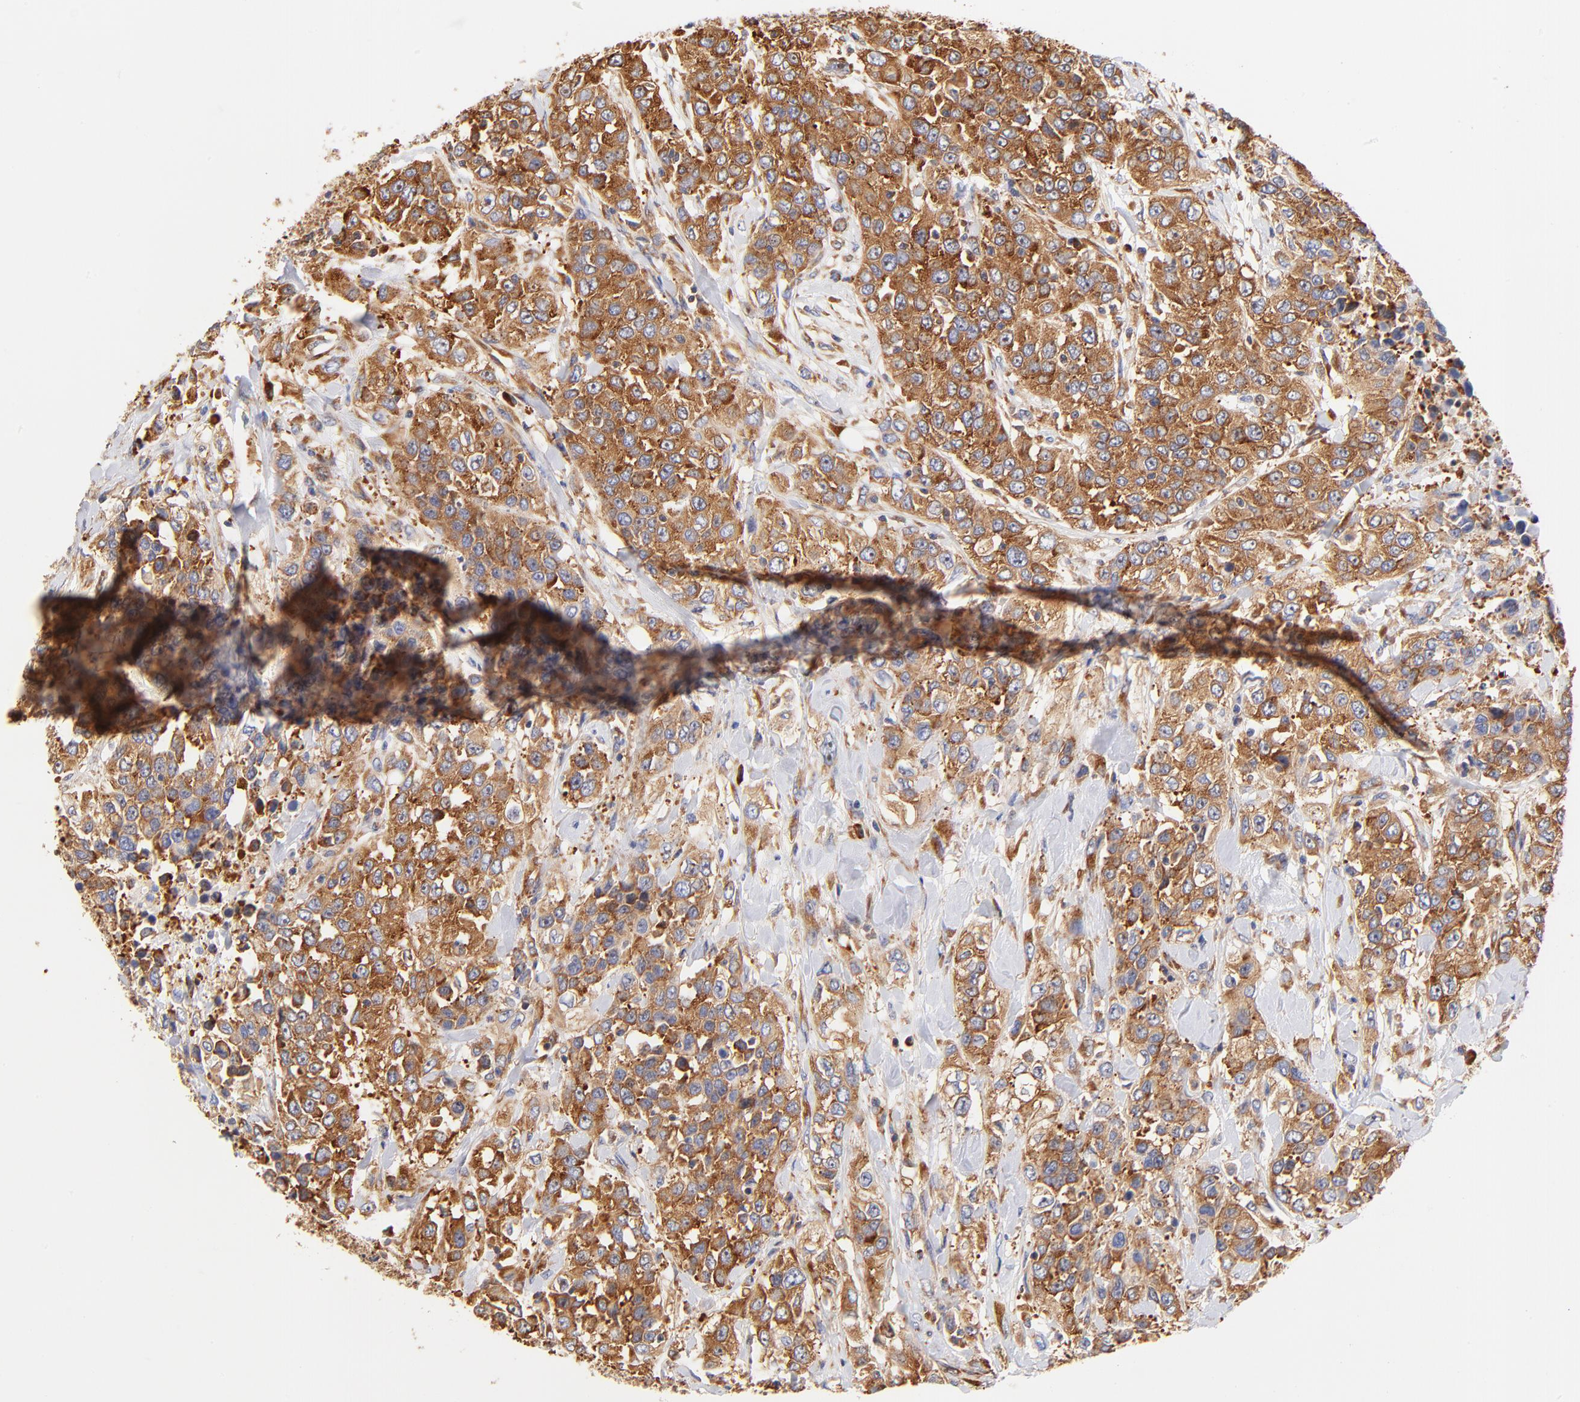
{"staining": {"intensity": "strong", "quantity": ">75%", "location": "cytoplasmic/membranous"}, "tissue": "urothelial cancer", "cell_type": "Tumor cells", "image_type": "cancer", "snomed": [{"axis": "morphology", "description": "Urothelial carcinoma, High grade"}, {"axis": "topography", "description": "Urinary bladder"}], "caption": "Urothelial cancer stained with immunohistochemistry shows strong cytoplasmic/membranous staining in about >75% of tumor cells.", "gene": "RPL27", "patient": {"sex": "female", "age": 80}}